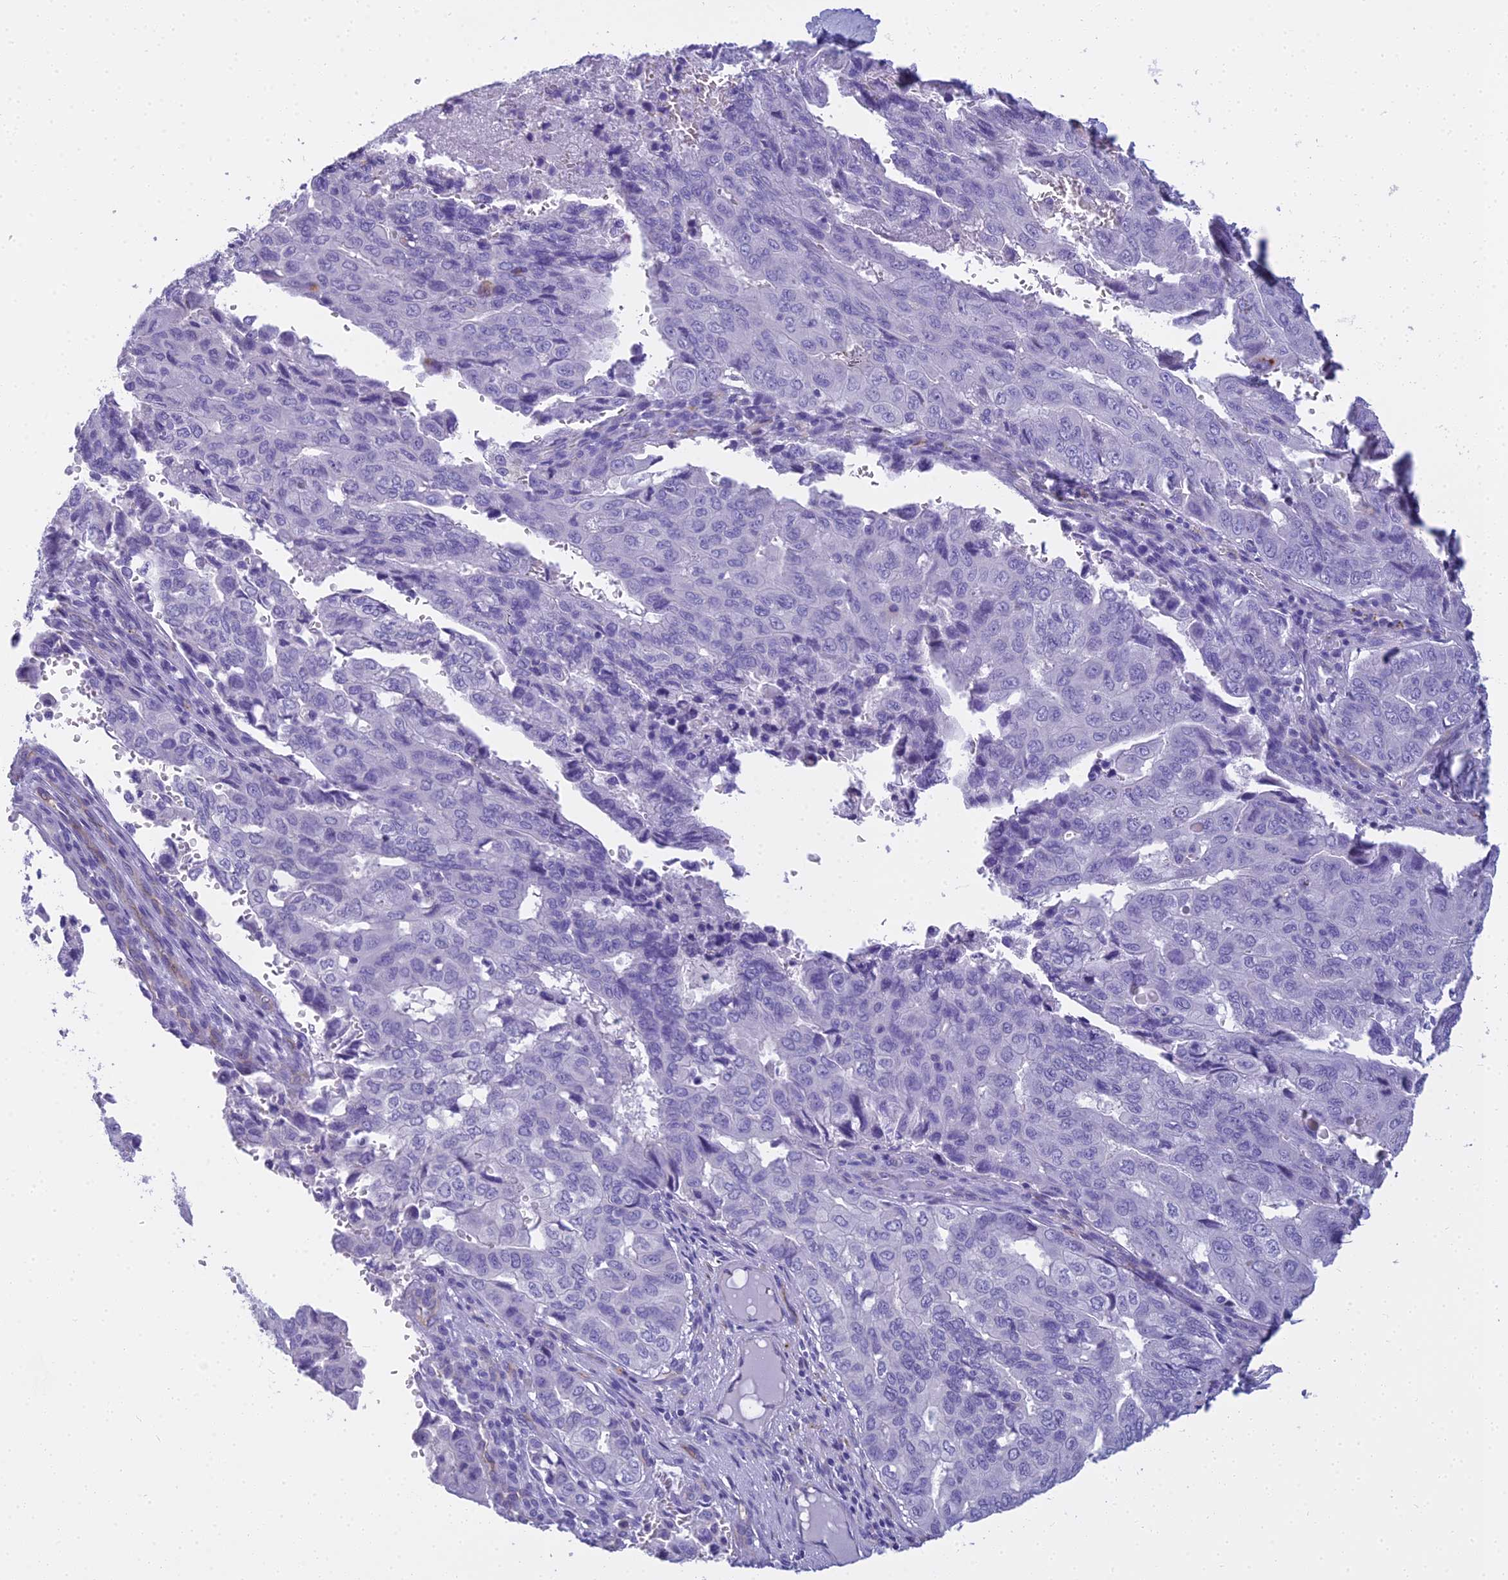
{"staining": {"intensity": "negative", "quantity": "none", "location": "none"}, "tissue": "pancreatic cancer", "cell_type": "Tumor cells", "image_type": "cancer", "snomed": [{"axis": "morphology", "description": "Adenocarcinoma, NOS"}, {"axis": "topography", "description": "Pancreas"}], "caption": "Photomicrograph shows no protein expression in tumor cells of pancreatic cancer (adenocarcinoma) tissue. Brightfield microscopy of IHC stained with DAB (brown) and hematoxylin (blue), captured at high magnification.", "gene": "NINJ1", "patient": {"sex": "male", "age": 51}}